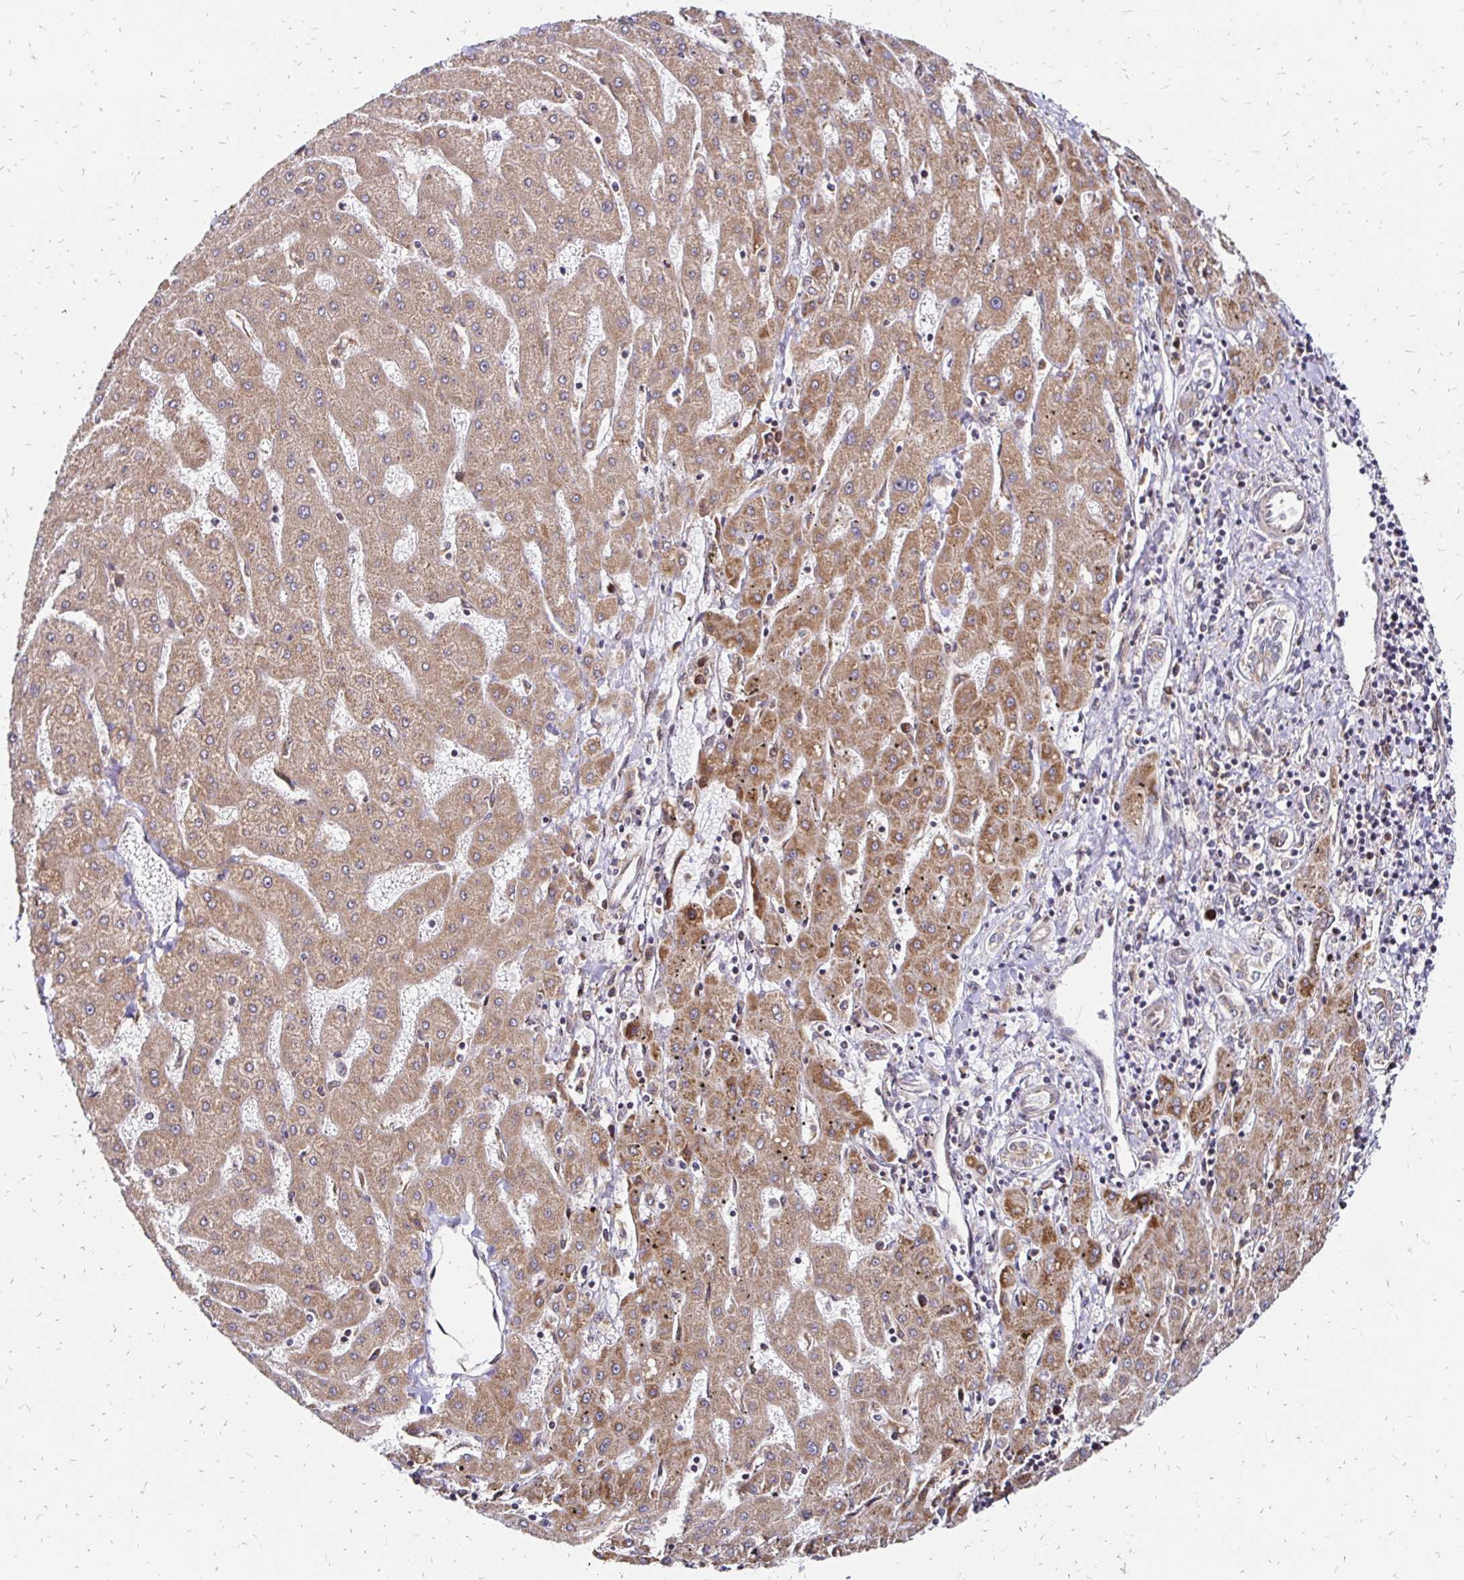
{"staining": {"intensity": "moderate", "quantity": ">75%", "location": "cytoplasmic/membranous"}, "tissue": "liver cancer", "cell_type": "Tumor cells", "image_type": "cancer", "snomed": [{"axis": "morphology", "description": "Carcinoma, Hepatocellular, NOS"}, {"axis": "topography", "description": "Liver"}], "caption": "Tumor cells exhibit medium levels of moderate cytoplasmic/membranous staining in approximately >75% of cells in human hepatocellular carcinoma (liver).", "gene": "ZW10", "patient": {"sex": "male", "age": 72}}